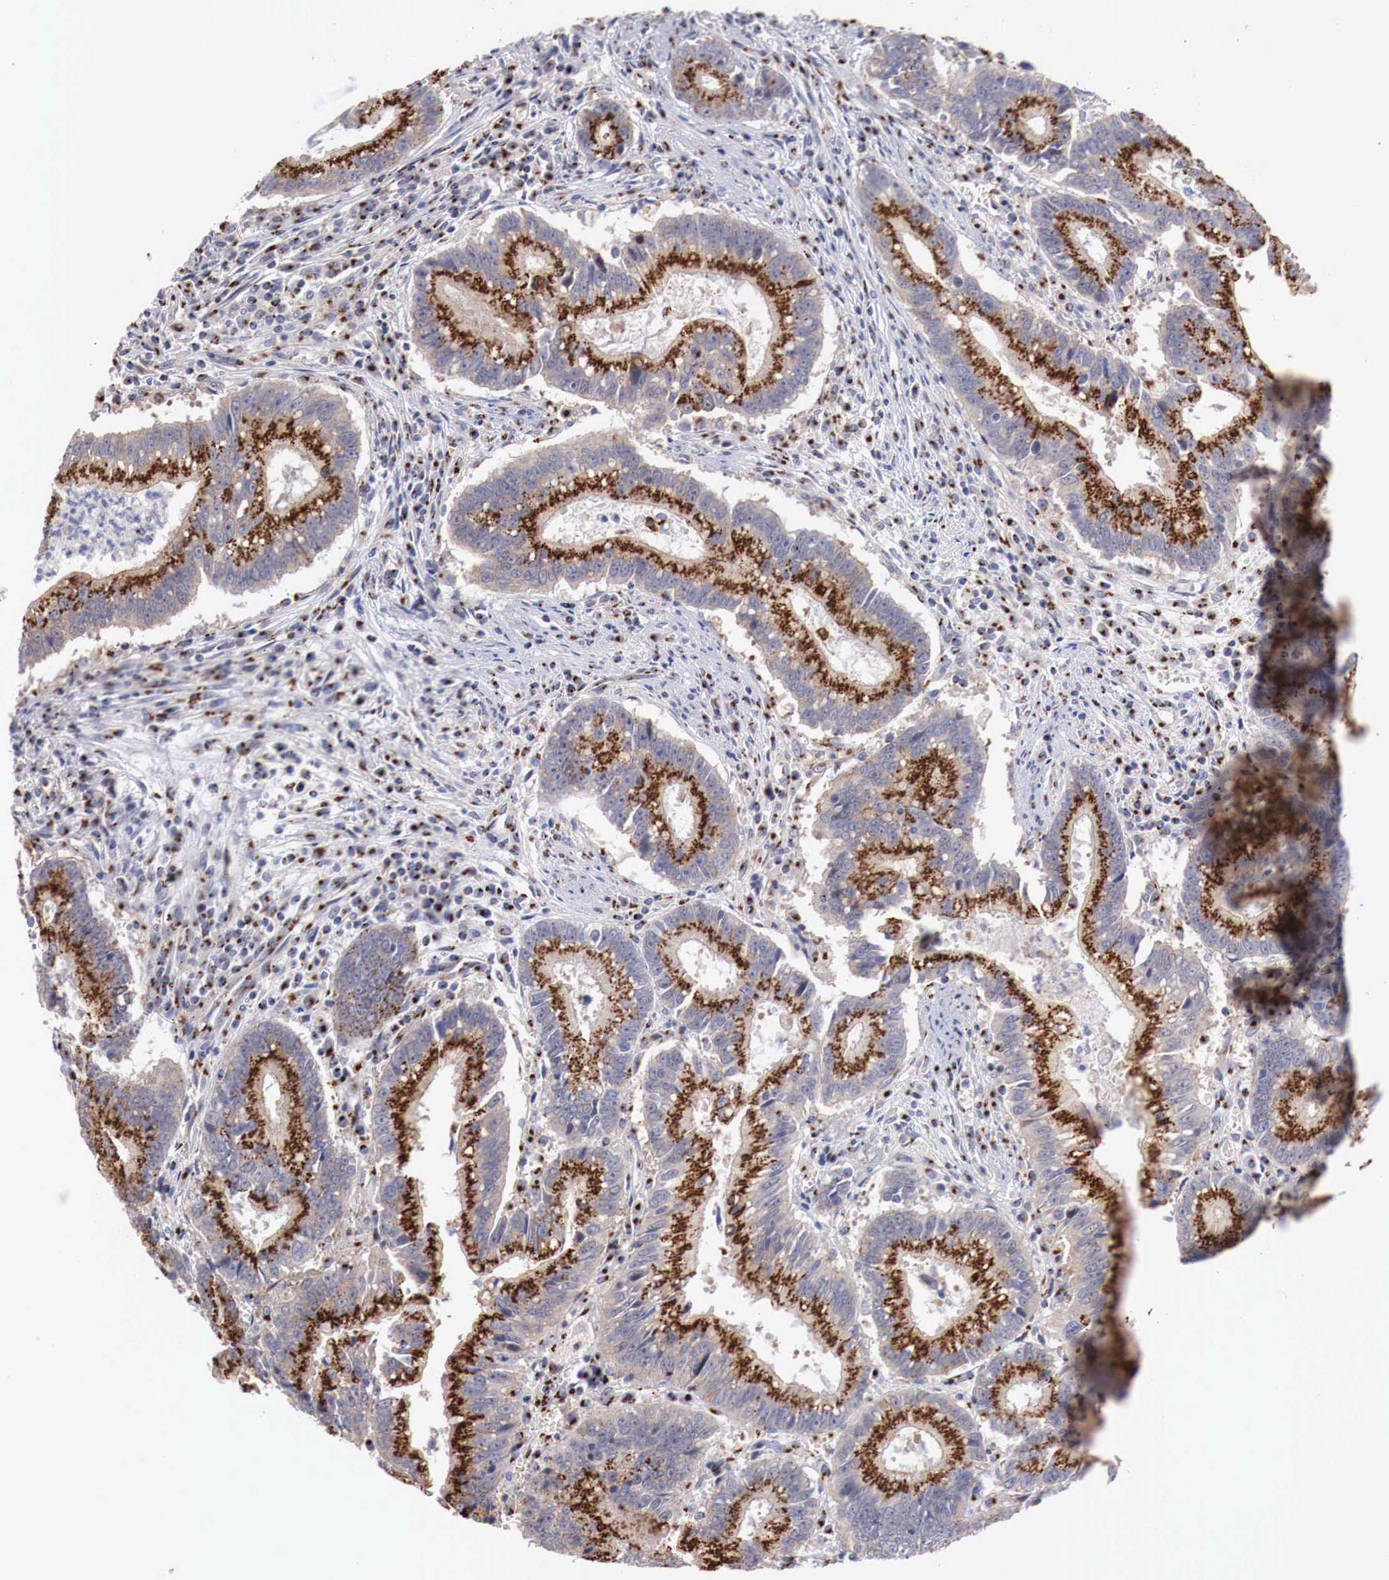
{"staining": {"intensity": "strong", "quantity": ">75%", "location": "cytoplasmic/membranous"}, "tissue": "colorectal cancer", "cell_type": "Tumor cells", "image_type": "cancer", "snomed": [{"axis": "morphology", "description": "Adenocarcinoma, NOS"}, {"axis": "topography", "description": "Rectum"}], "caption": "Adenocarcinoma (colorectal) stained with immunohistochemistry displays strong cytoplasmic/membranous staining in approximately >75% of tumor cells. The staining was performed using DAB (3,3'-diaminobenzidine) to visualize the protein expression in brown, while the nuclei were stained in blue with hematoxylin (Magnification: 20x).", "gene": "SYAP1", "patient": {"sex": "female", "age": 81}}